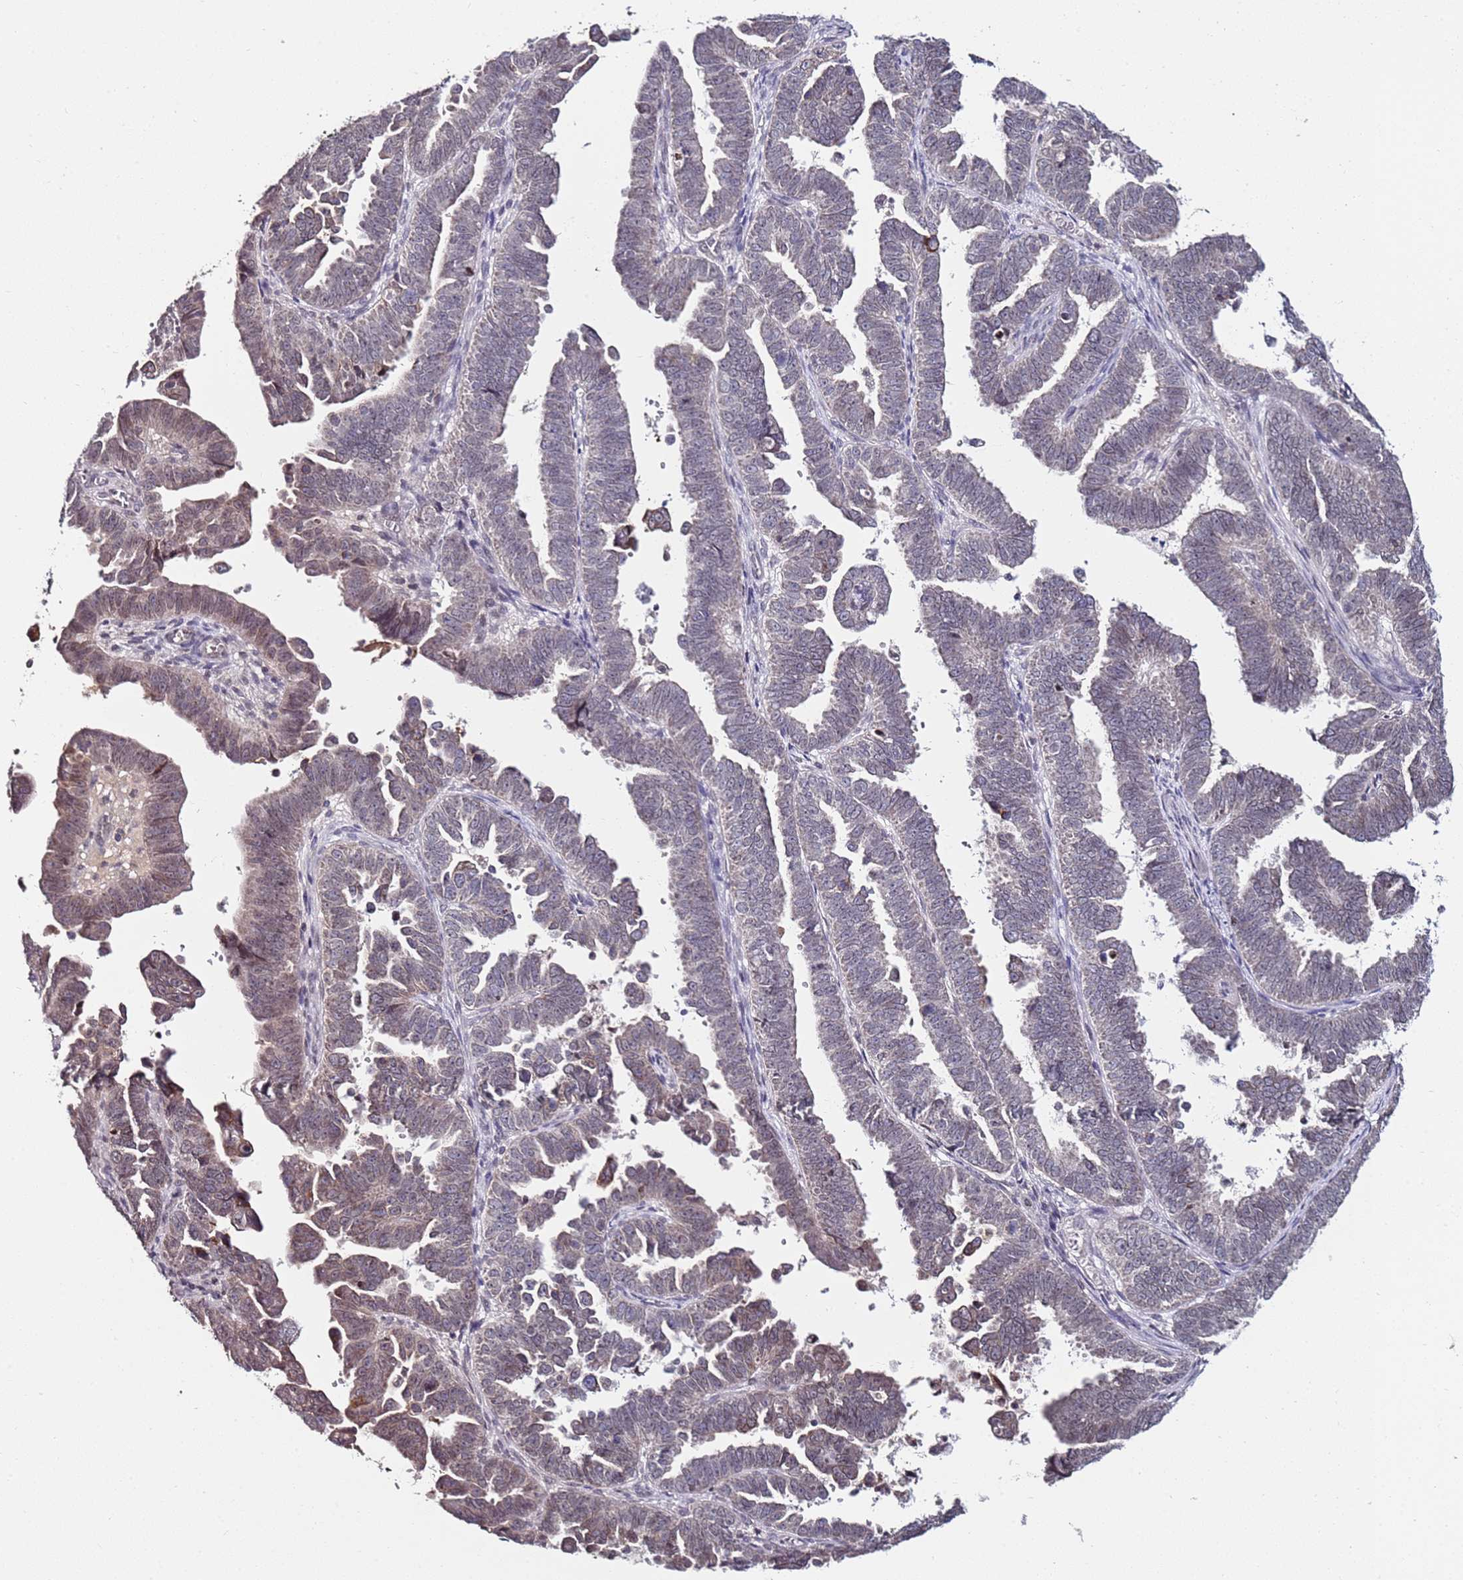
{"staining": {"intensity": "weak", "quantity": "<25%", "location": "cytoplasmic/membranous"}, "tissue": "endometrial cancer", "cell_type": "Tumor cells", "image_type": "cancer", "snomed": [{"axis": "morphology", "description": "Adenocarcinoma, NOS"}, {"axis": "topography", "description": "Endometrium"}], "caption": "A micrograph of endometrial cancer stained for a protein demonstrates no brown staining in tumor cells. Brightfield microscopy of immunohistochemistry (IHC) stained with DAB (brown) and hematoxylin (blue), captured at high magnification.", "gene": "DUSP28", "patient": {"sex": "female", "age": 75}}